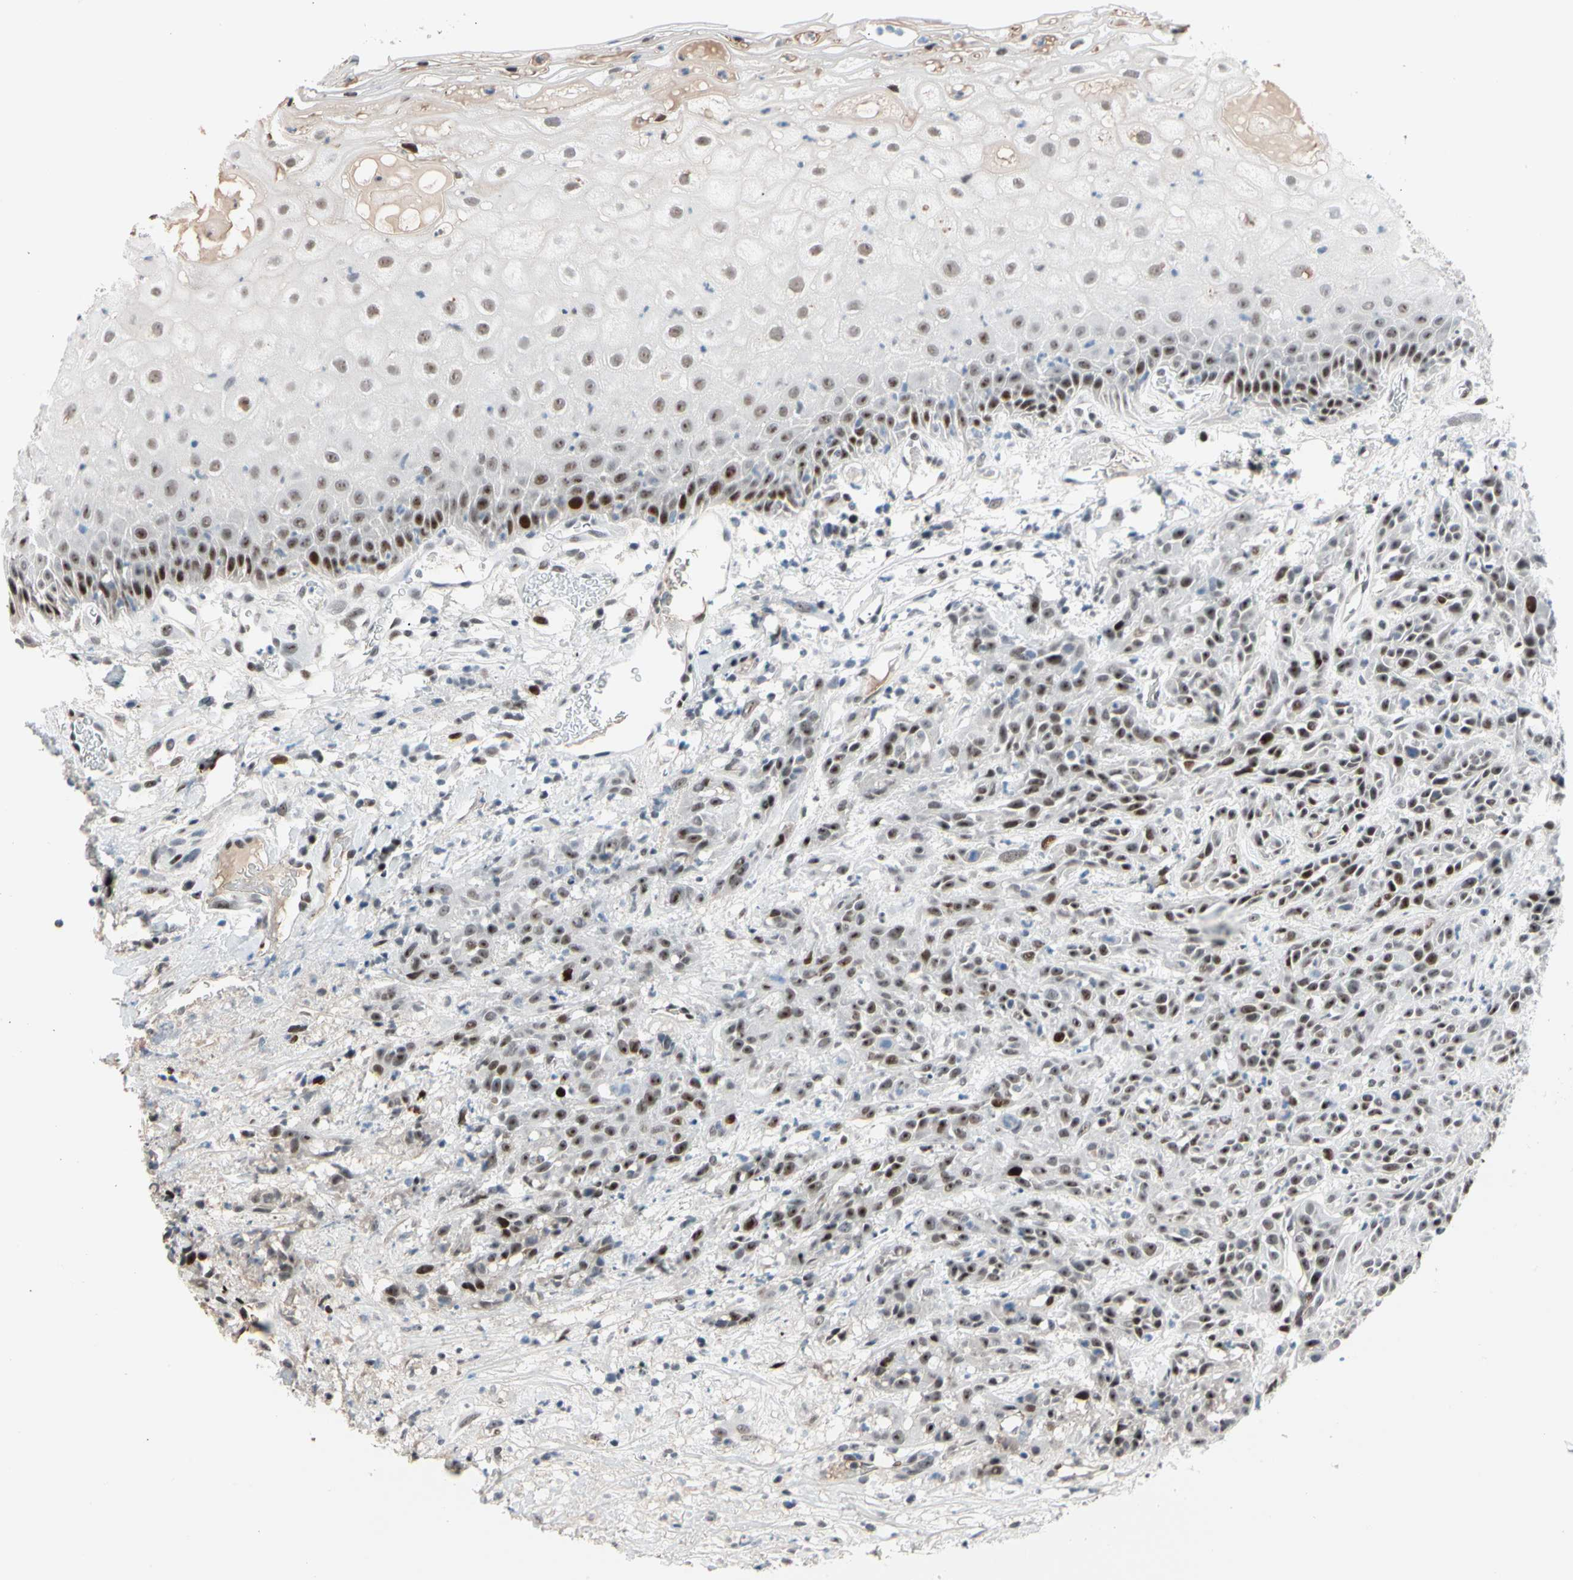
{"staining": {"intensity": "moderate", "quantity": "25%-75%", "location": "nuclear"}, "tissue": "head and neck cancer", "cell_type": "Tumor cells", "image_type": "cancer", "snomed": [{"axis": "morphology", "description": "Normal tissue, NOS"}, {"axis": "morphology", "description": "Squamous cell carcinoma, NOS"}, {"axis": "topography", "description": "Cartilage tissue"}, {"axis": "topography", "description": "Head-Neck"}], "caption": "Head and neck cancer (squamous cell carcinoma) stained for a protein (brown) exhibits moderate nuclear positive positivity in approximately 25%-75% of tumor cells.", "gene": "FOXO3", "patient": {"sex": "male", "age": 62}}